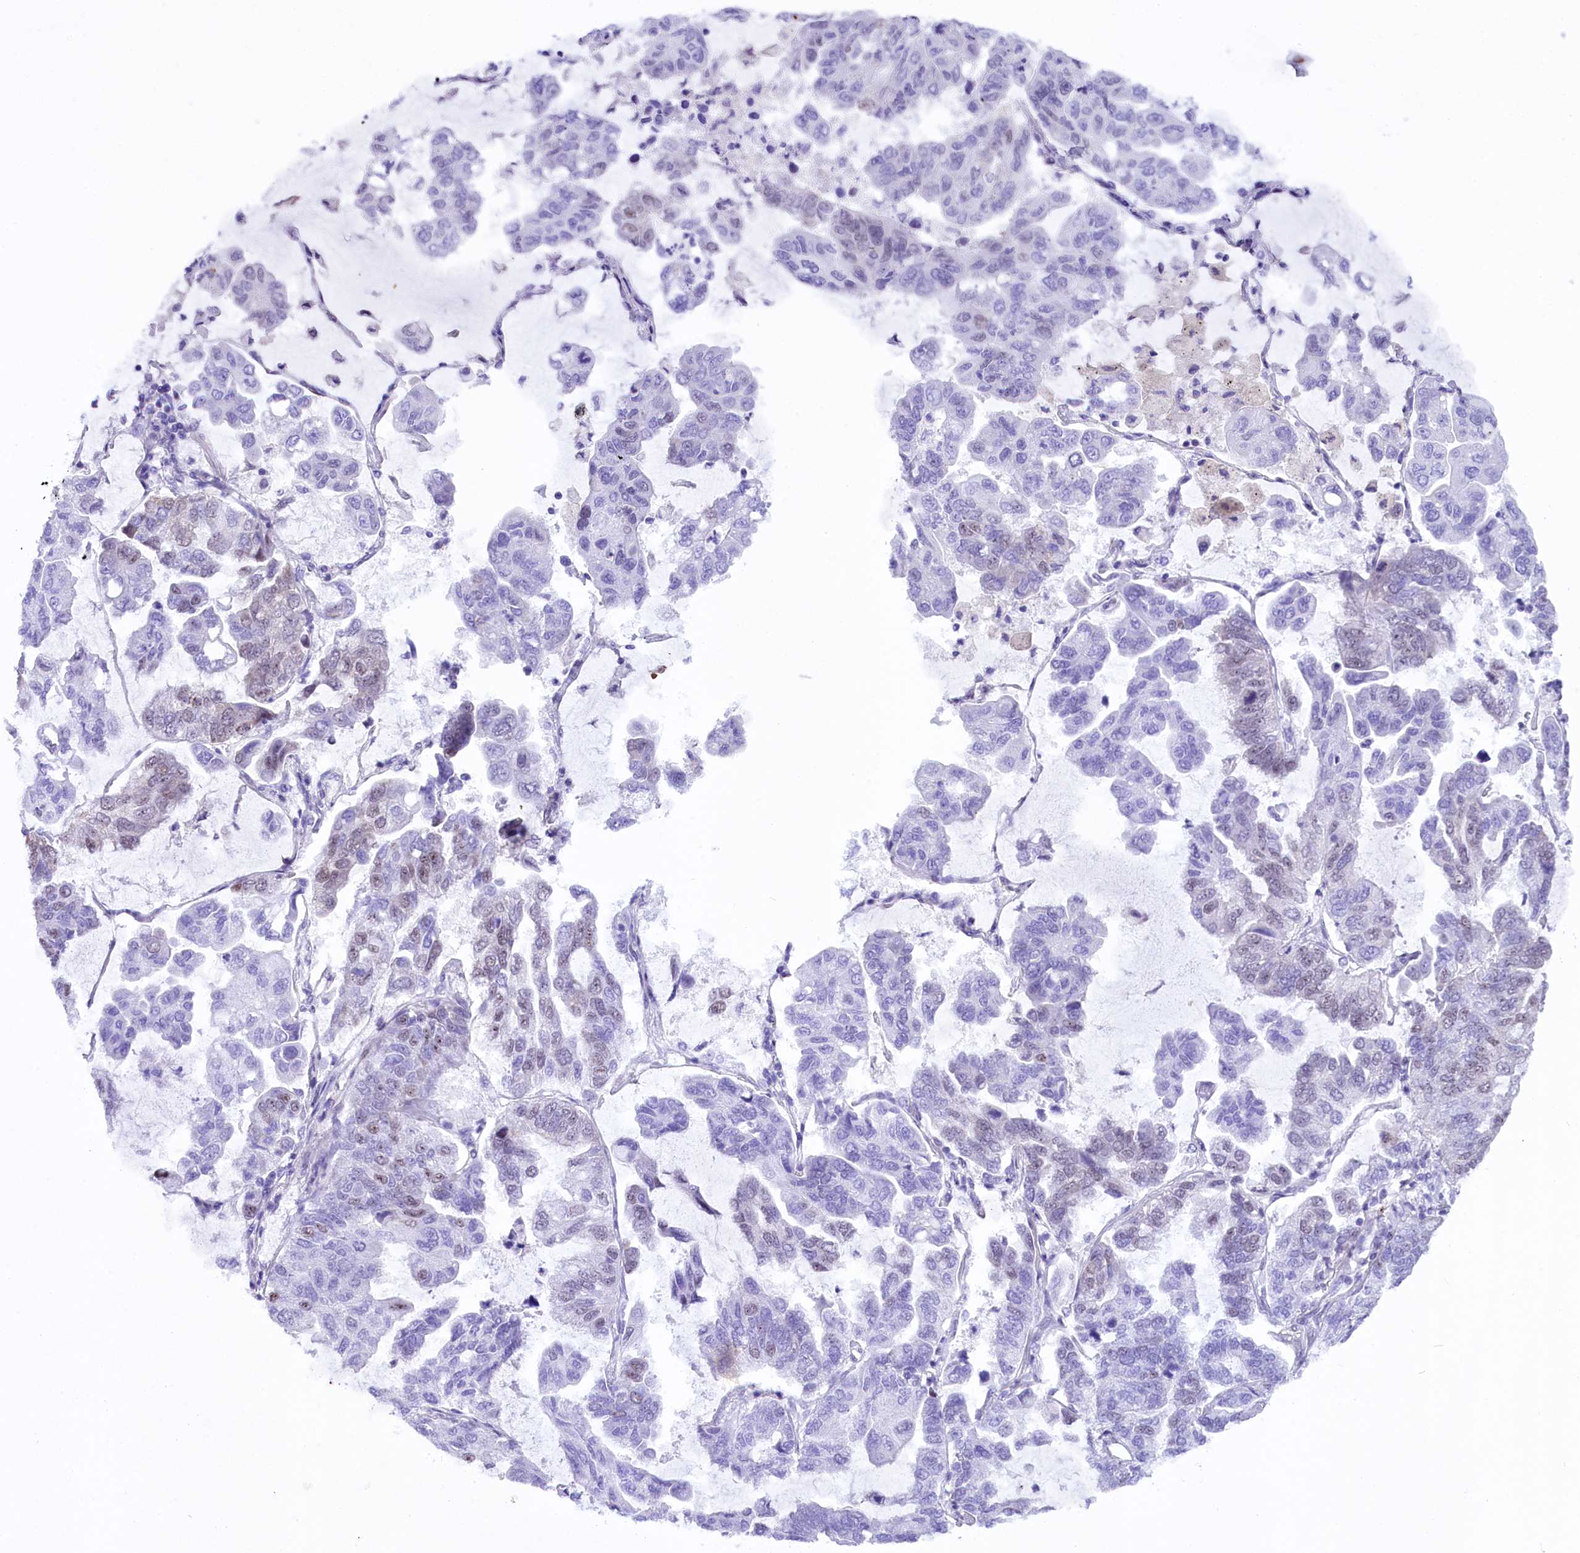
{"staining": {"intensity": "weak", "quantity": "<25%", "location": "nuclear"}, "tissue": "lung cancer", "cell_type": "Tumor cells", "image_type": "cancer", "snomed": [{"axis": "morphology", "description": "Adenocarcinoma, NOS"}, {"axis": "topography", "description": "Lung"}], "caption": "IHC image of neoplastic tissue: human lung cancer (adenocarcinoma) stained with DAB (3,3'-diaminobenzidine) reveals no significant protein staining in tumor cells. The staining was performed using DAB to visualize the protein expression in brown, while the nuclei were stained in blue with hematoxylin (Magnification: 20x).", "gene": "RPS6KB1", "patient": {"sex": "male", "age": 64}}